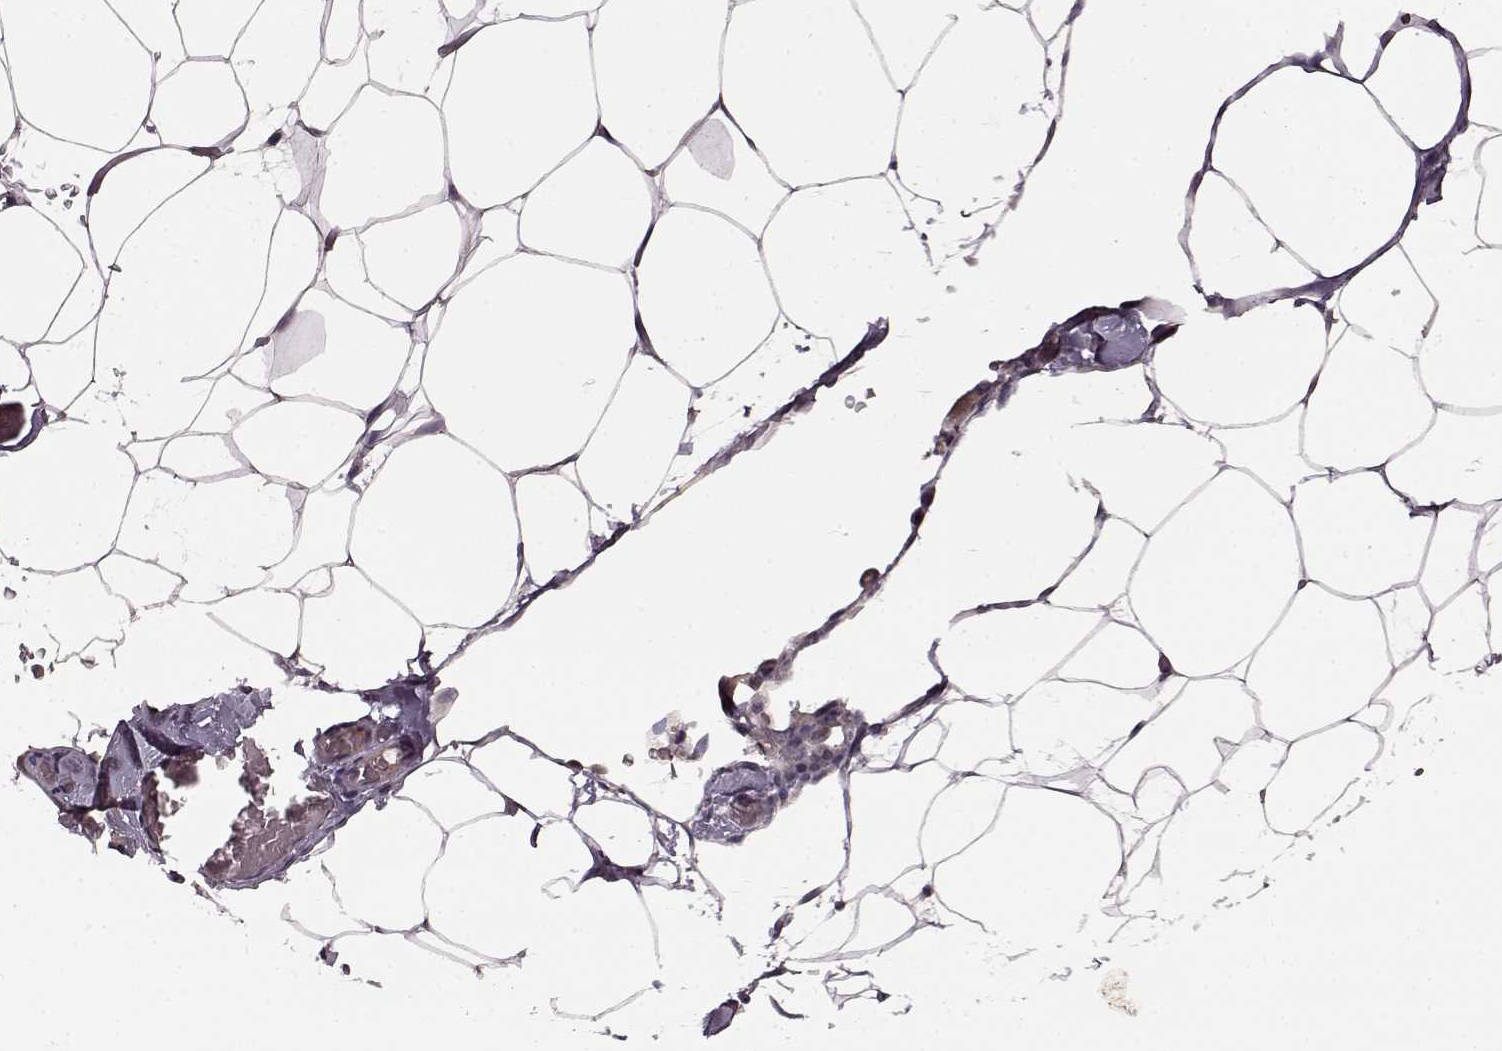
{"staining": {"intensity": "negative", "quantity": "none", "location": "none"}, "tissue": "adipose tissue", "cell_type": "Adipocytes", "image_type": "normal", "snomed": [{"axis": "morphology", "description": "Normal tissue, NOS"}, {"axis": "topography", "description": "Adipose tissue"}], "caption": "Adipose tissue was stained to show a protein in brown. There is no significant expression in adipocytes.", "gene": "MAIP1", "patient": {"sex": "male", "age": 57}}